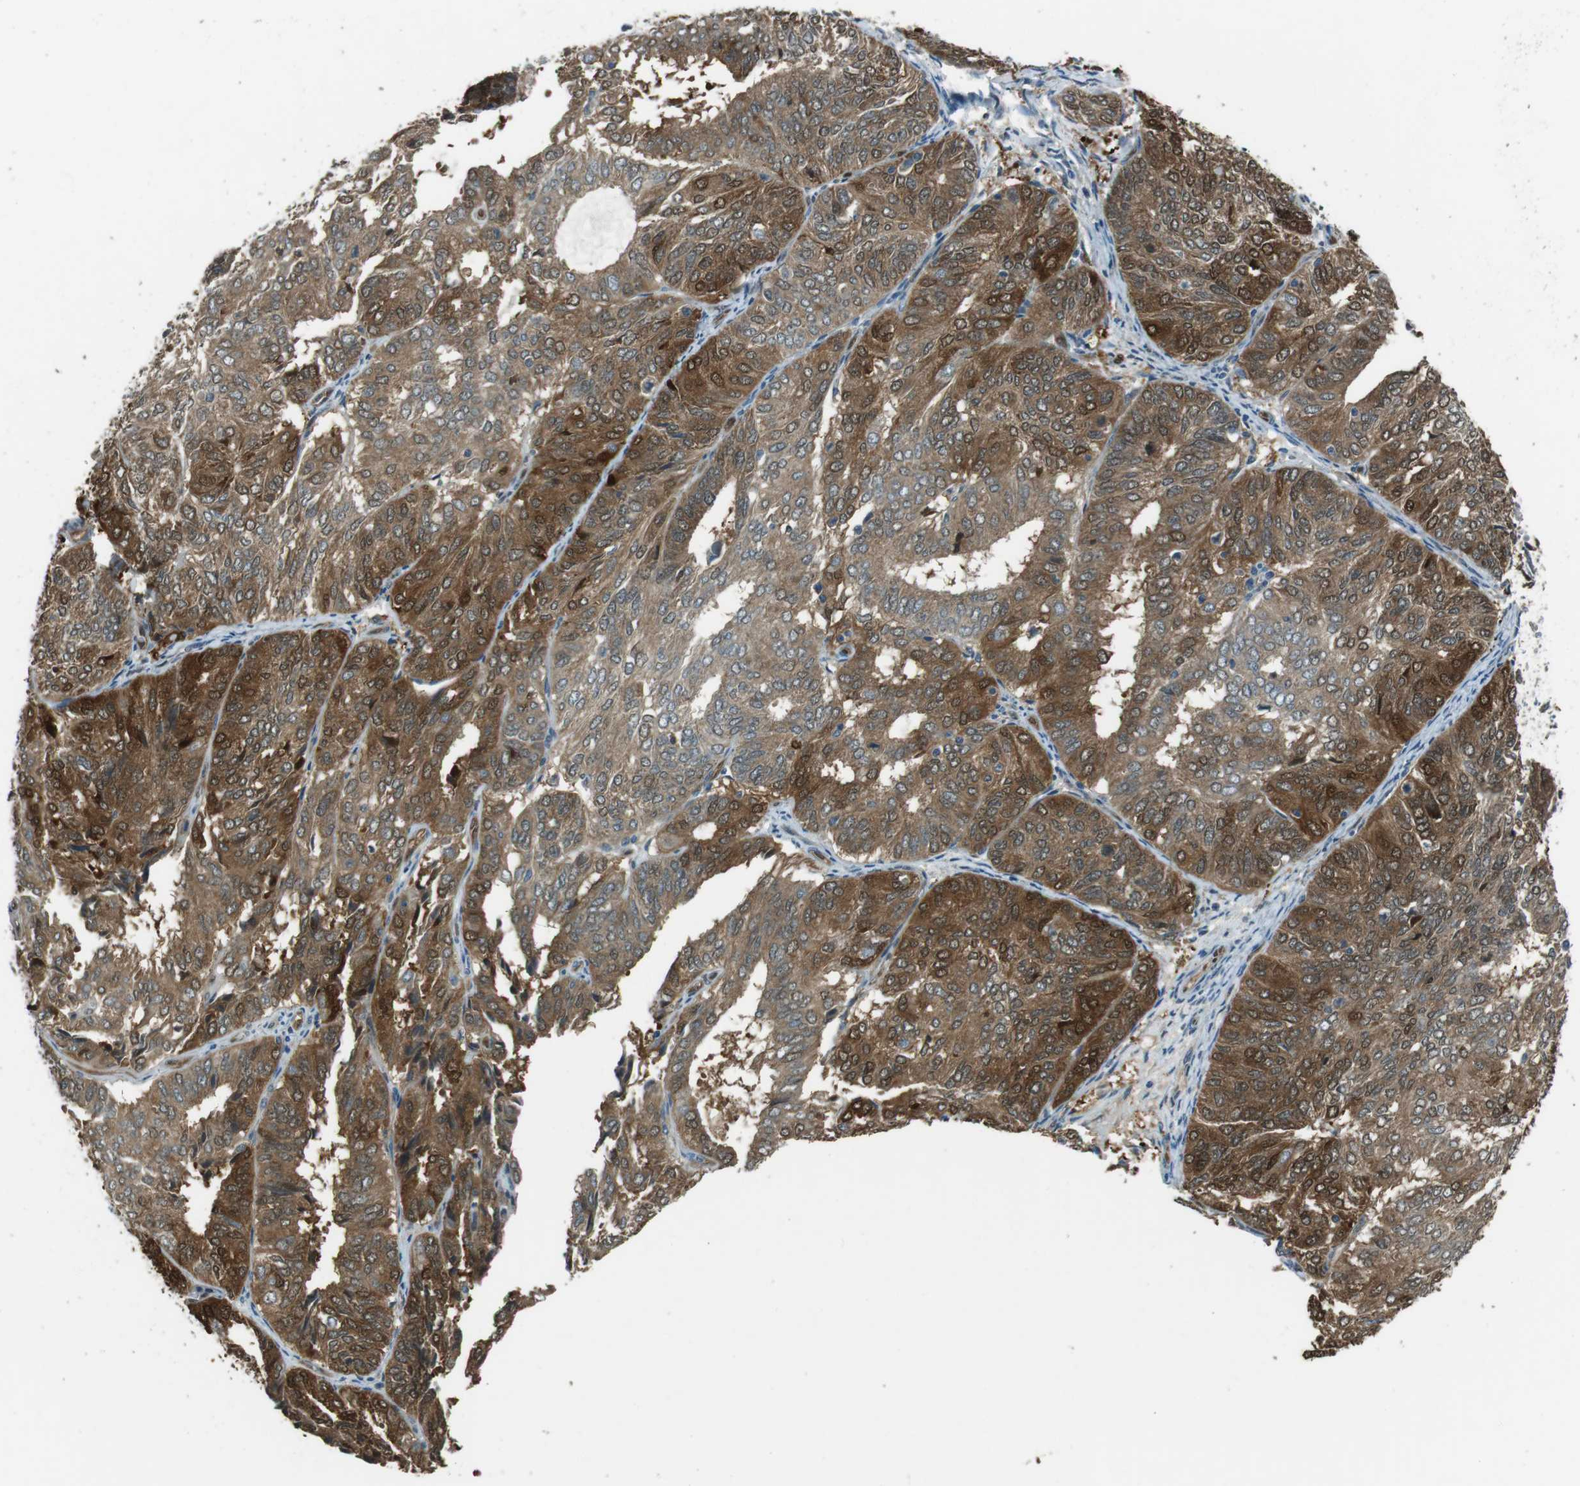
{"staining": {"intensity": "moderate", "quantity": ">75%", "location": "cytoplasmic/membranous,nuclear"}, "tissue": "endometrial cancer", "cell_type": "Tumor cells", "image_type": "cancer", "snomed": [{"axis": "morphology", "description": "Adenocarcinoma, NOS"}, {"axis": "topography", "description": "Uterus"}], "caption": "IHC (DAB) staining of endometrial cancer (adenocarcinoma) reveals moderate cytoplasmic/membranous and nuclear protein positivity in approximately >75% of tumor cells.", "gene": "MFAP3", "patient": {"sex": "female", "age": 60}}